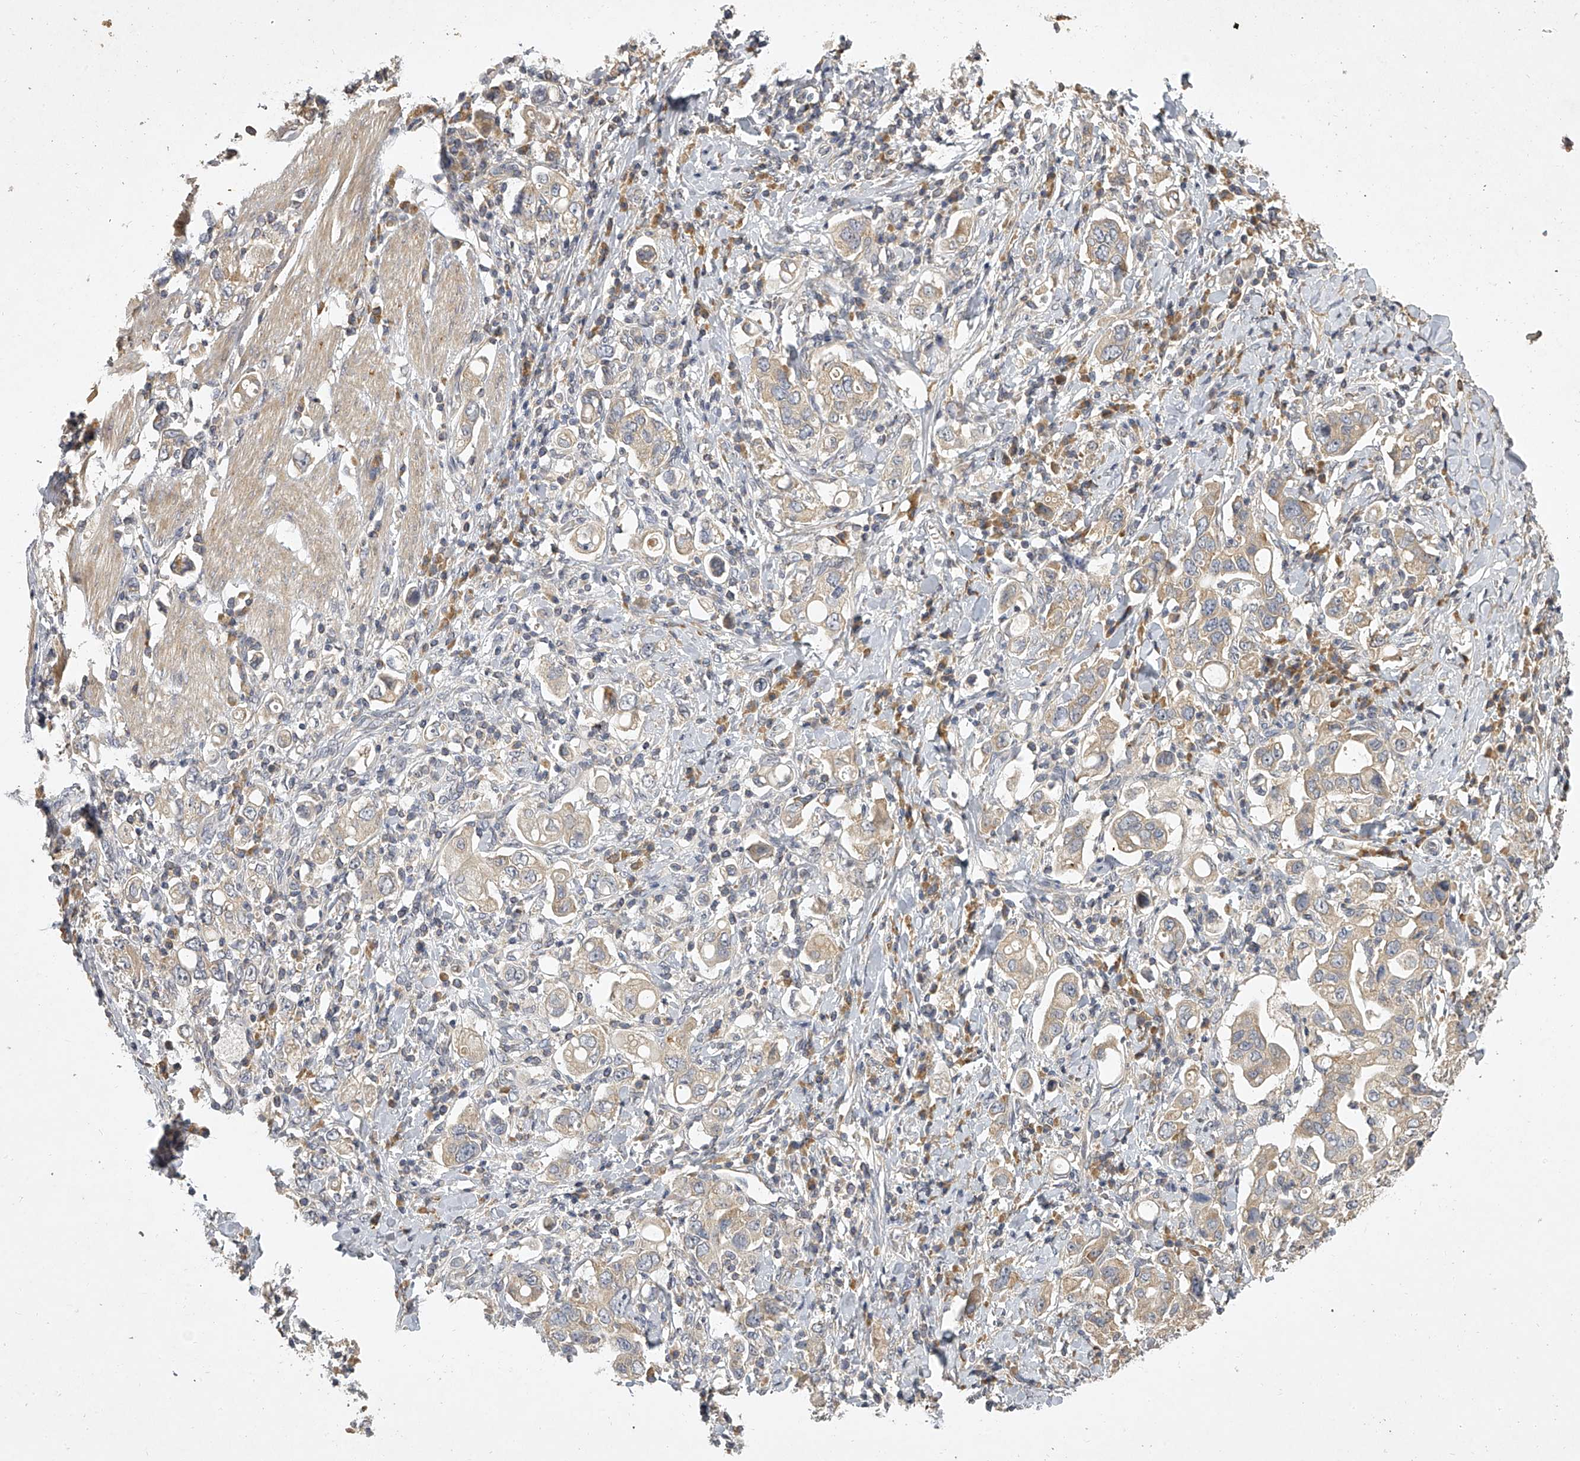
{"staining": {"intensity": "weak", "quantity": "25%-75%", "location": "cytoplasmic/membranous"}, "tissue": "stomach cancer", "cell_type": "Tumor cells", "image_type": "cancer", "snomed": [{"axis": "morphology", "description": "Adenocarcinoma, NOS"}, {"axis": "topography", "description": "Stomach, upper"}], "caption": "There is low levels of weak cytoplasmic/membranous staining in tumor cells of stomach cancer (adenocarcinoma), as demonstrated by immunohistochemical staining (brown color).", "gene": "DOCK9", "patient": {"sex": "male", "age": 62}}